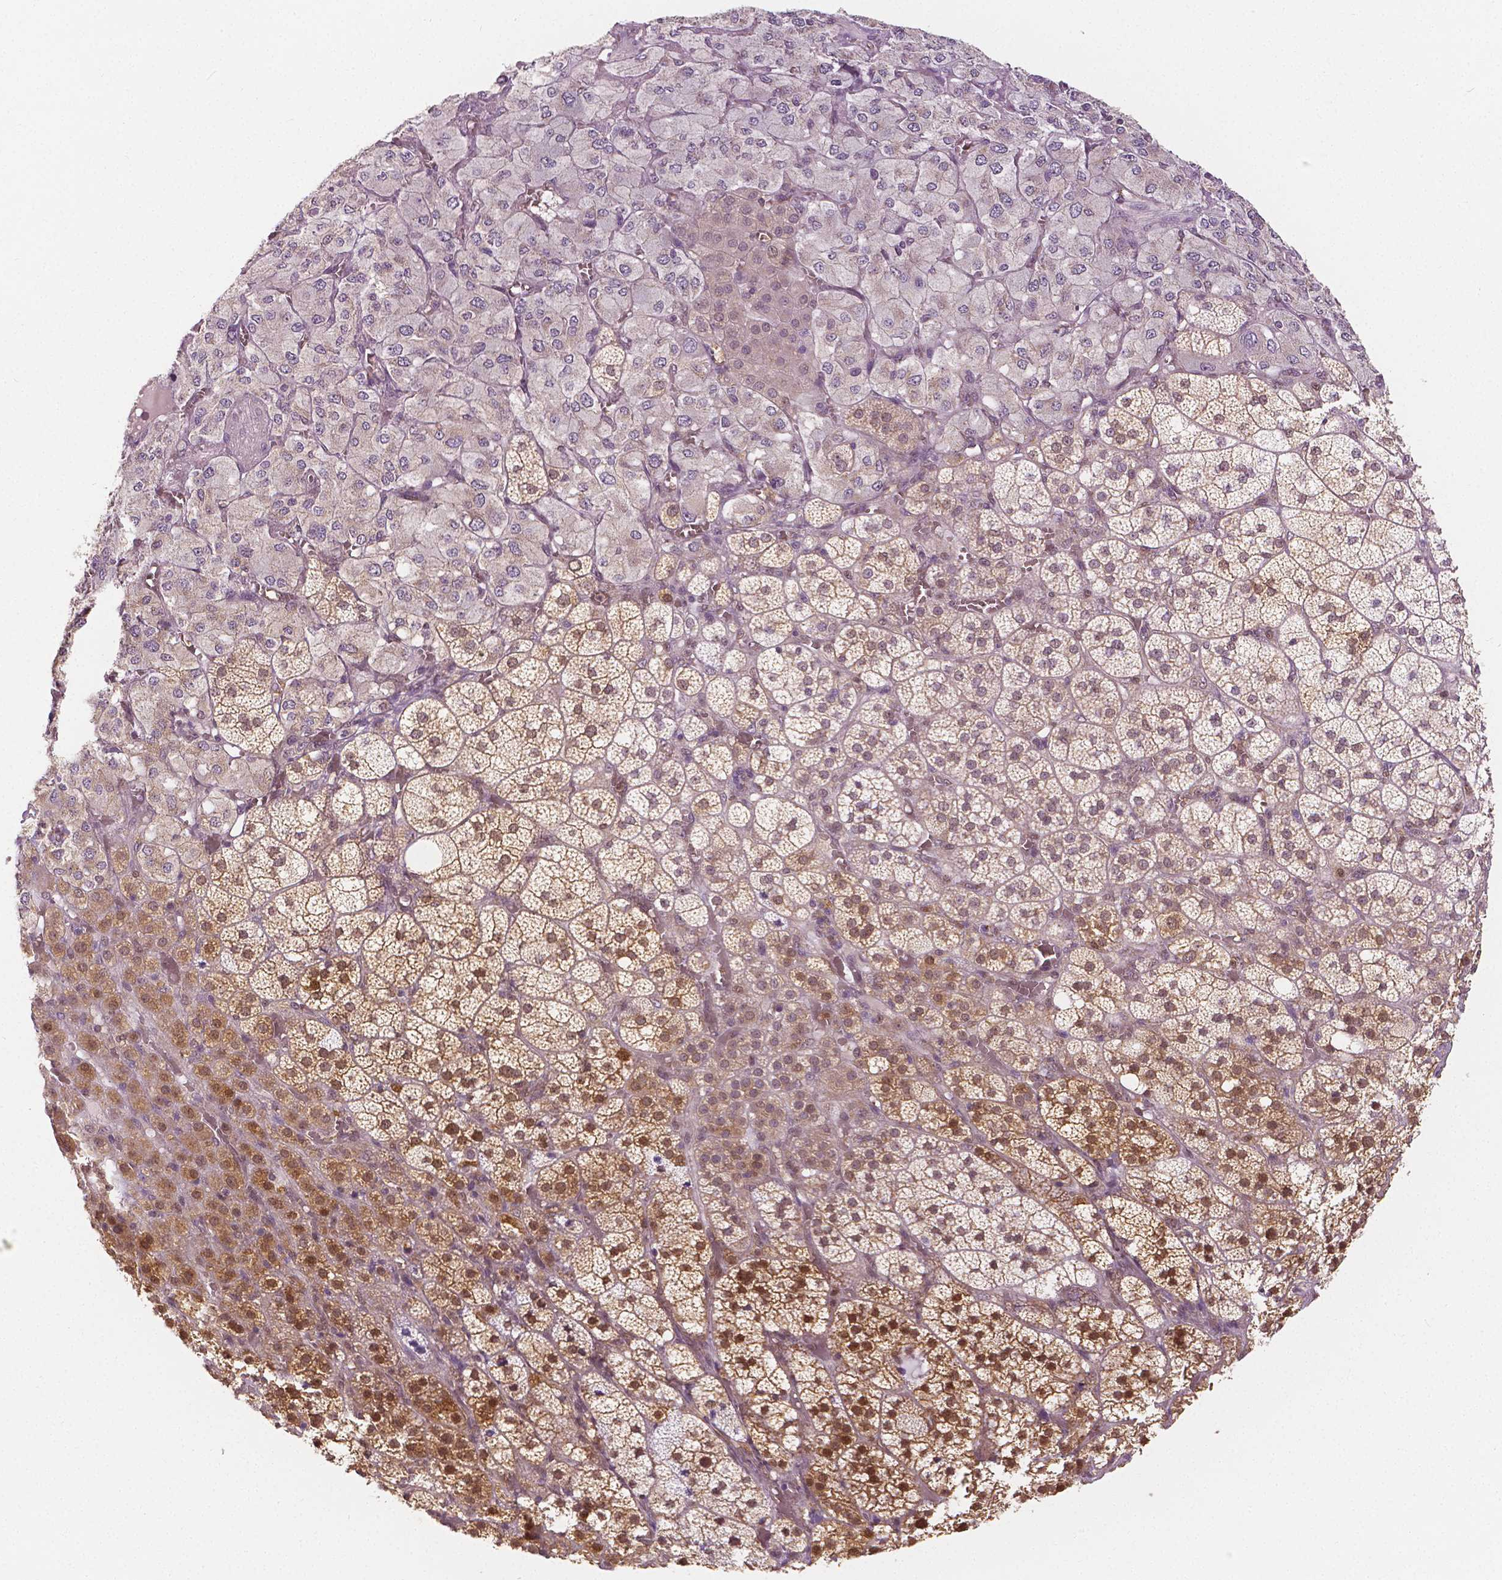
{"staining": {"intensity": "strong", "quantity": "25%-75%", "location": "cytoplasmic/membranous,nuclear"}, "tissue": "adrenal gland", "cell_type": "Glandular cells", "image_type": "normal", "snomed": [{"axis": "morphology", "description": "Normal tissue, NOS"}, {"axis": "topography", "description": "Adrenal gland"}], "caption": "Adrenal gland stained with IHC reveals strong cytoplasmic/membranous,nuclear expression in about 25%-75% of glandular cells.", "gene": "NAPRT", "patient": {"sex": "female", "age": 60}}